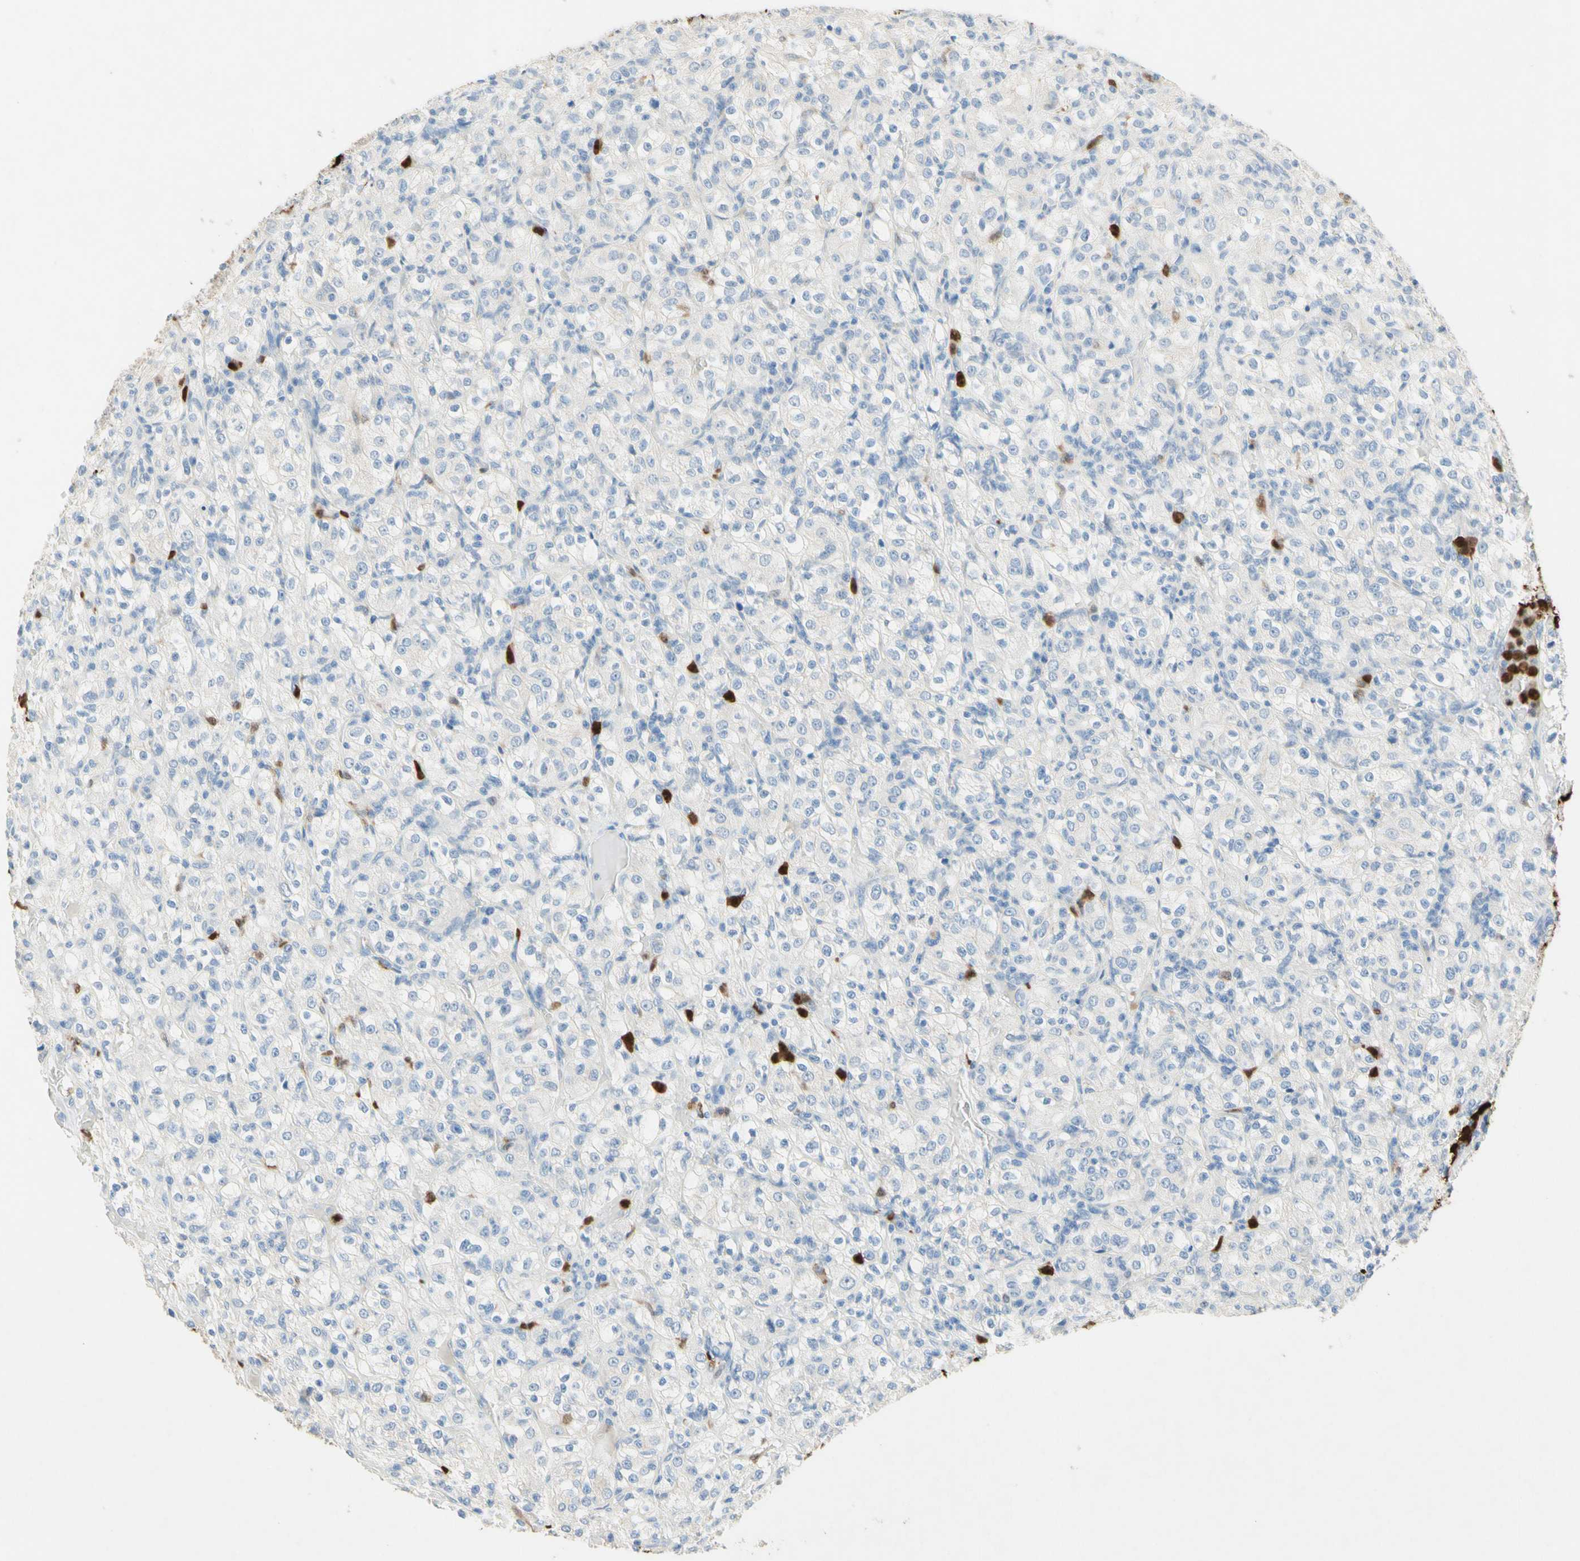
{"staining": {"intensity": "negative", "quantity": "none", "location": "none"}, "tissue": "renal cancer", "cell_type": "Tumor cells", "image_type": "cancer", "snomed": [{"axis": "morphology", "description": "Normal tissue, NOS"}, {"axis": "morphology", "description": "Adenocarcinoma, NOS"}, {"axis": "topography", "description": "Kidney"}], "caption": "The immunohistochemistry micrograph has no significant staining in tumor cells of adenocarcinoma (renal) tissue.", "gene": "NFKBIZ", "patient": {"sex": "female", "age": 72}}